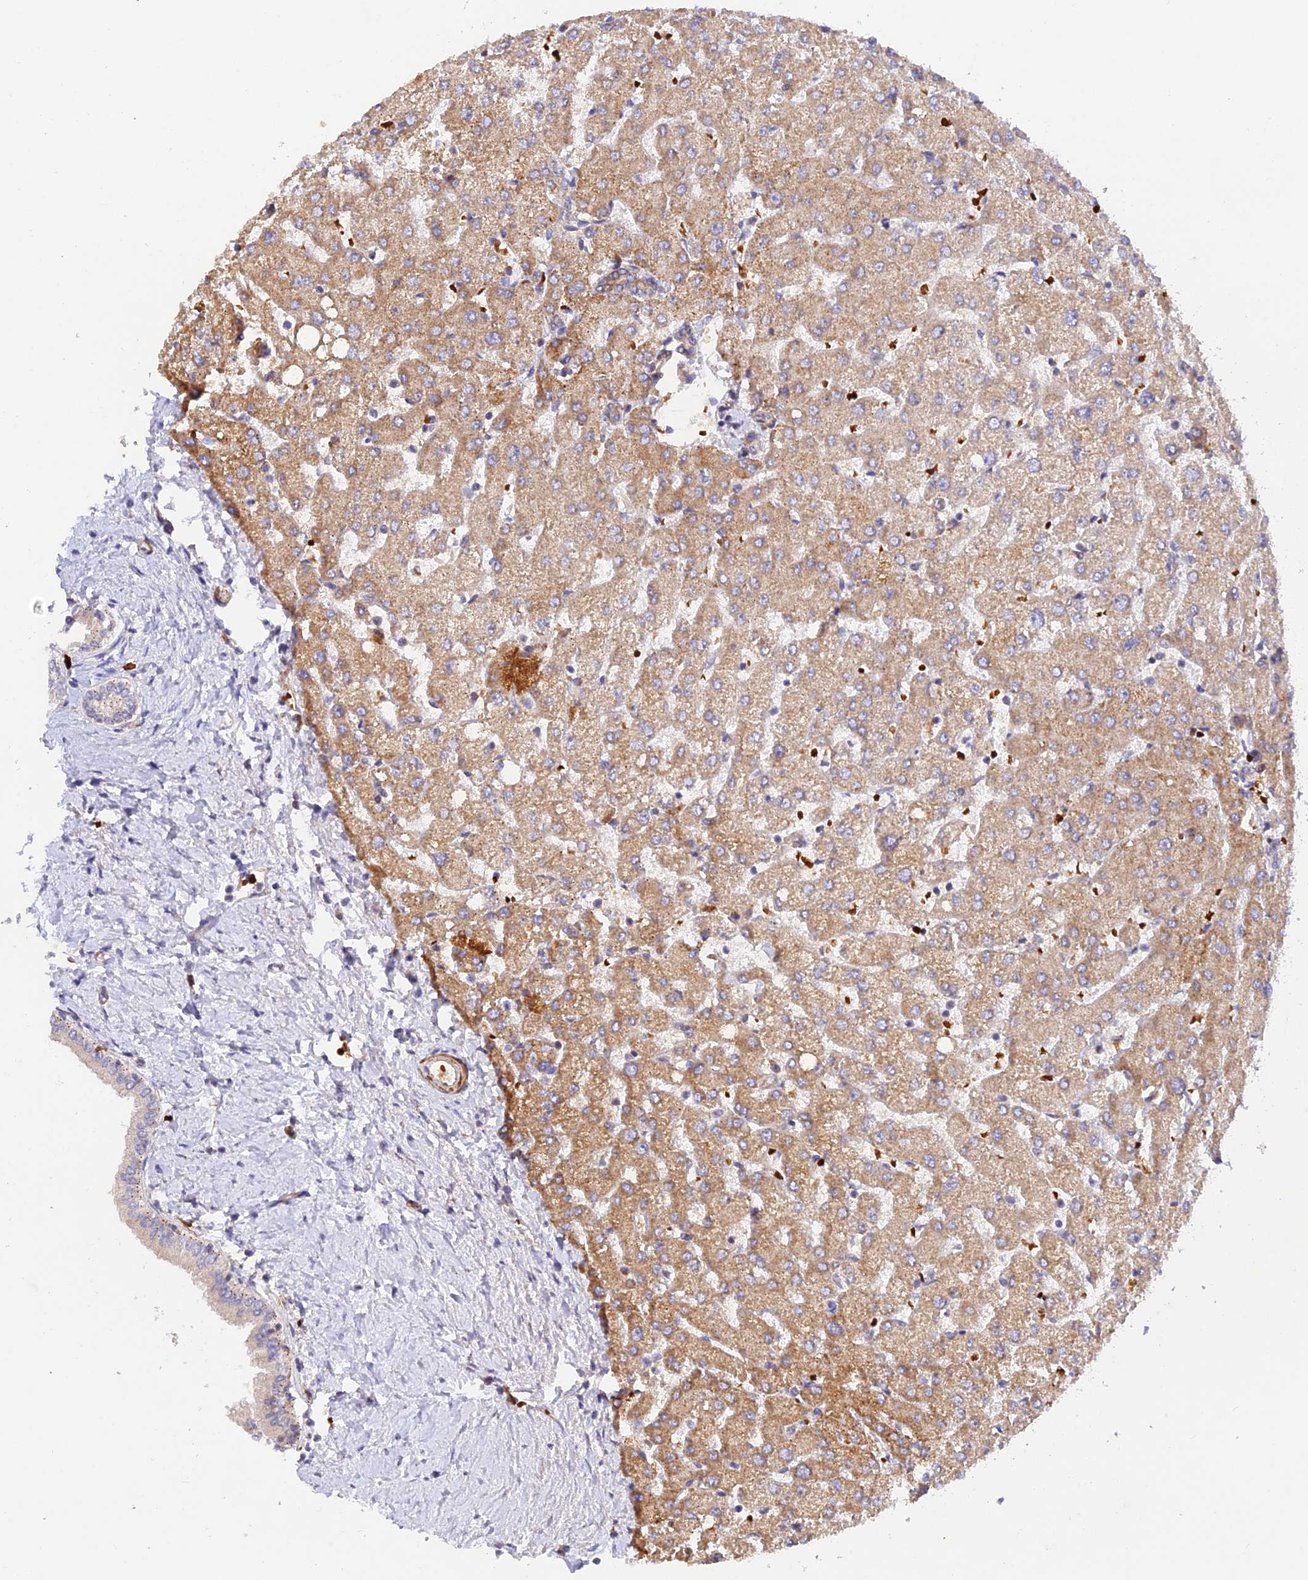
{"staining": {"intensity": "weak", "quantity": ">75%", "location": "cytoplasmic/membranous"}, "tissue": "liver", "cell_type": "Cholangiocytes", "image_type": "normal", "snomed": [{"axis": "morphology", "description": "Normal tissue, NOS"}, {"axis": "topography", "description": "Liver"}], "caption": "Liver stained for a protein shows weak cytoplasmic/membranous positivity in cholangiocytes.", "gene": "WDFY4", "patient": {"sex": "female", "age": 54}}